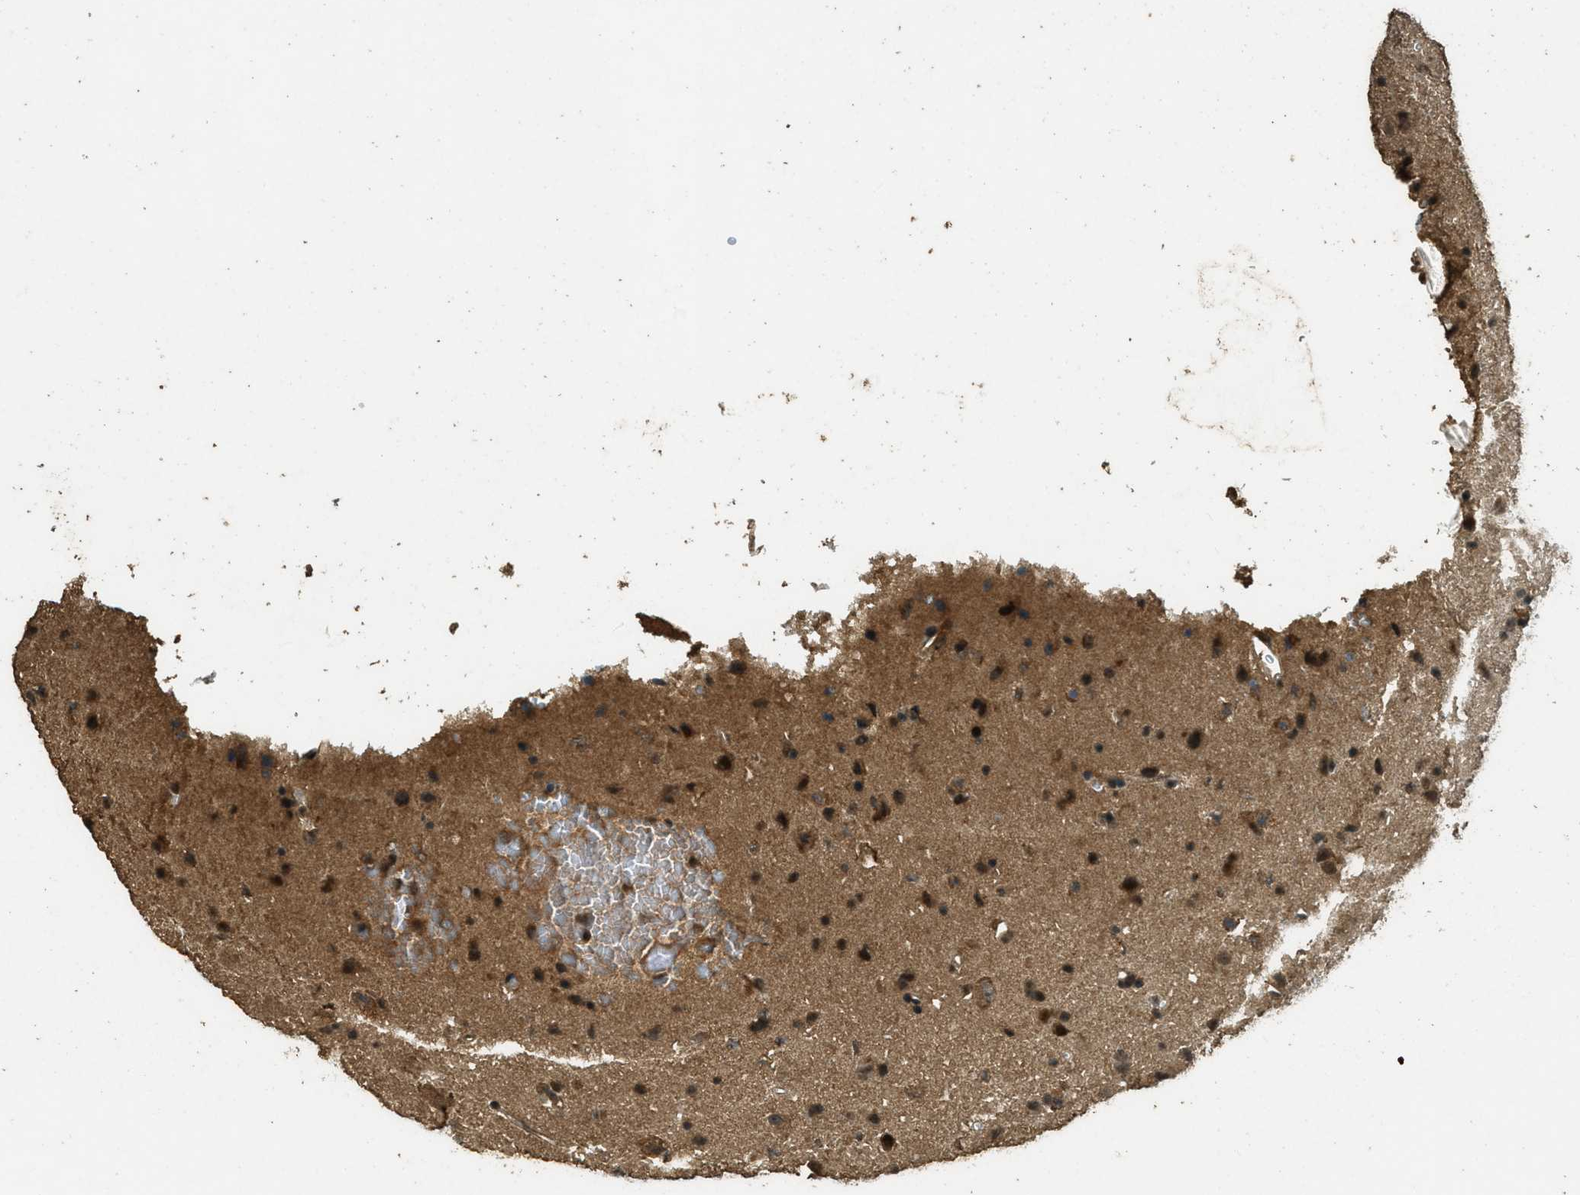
{"staining": {"intensity": "moderate", "quantity": "<25%", "location": "cytoplasmic/membranous"}, "tissue": "glioma", "cell_type": "Tumor cells", "image_type": "cancer", "snomed": [{"axis": "morphology", "description": "Glioma, malignant, Low grade"}, {"axis": "topography", "description": "Brain"}], "caption": "This micrograph shows IHC staining of low-grade glioma (malignant), with low moderate cytoplasmic/membranous staining in approximately <25% of tumor cells.", "gene": "PPP6R3", "patient": {"sex": "male", "age": 77}}